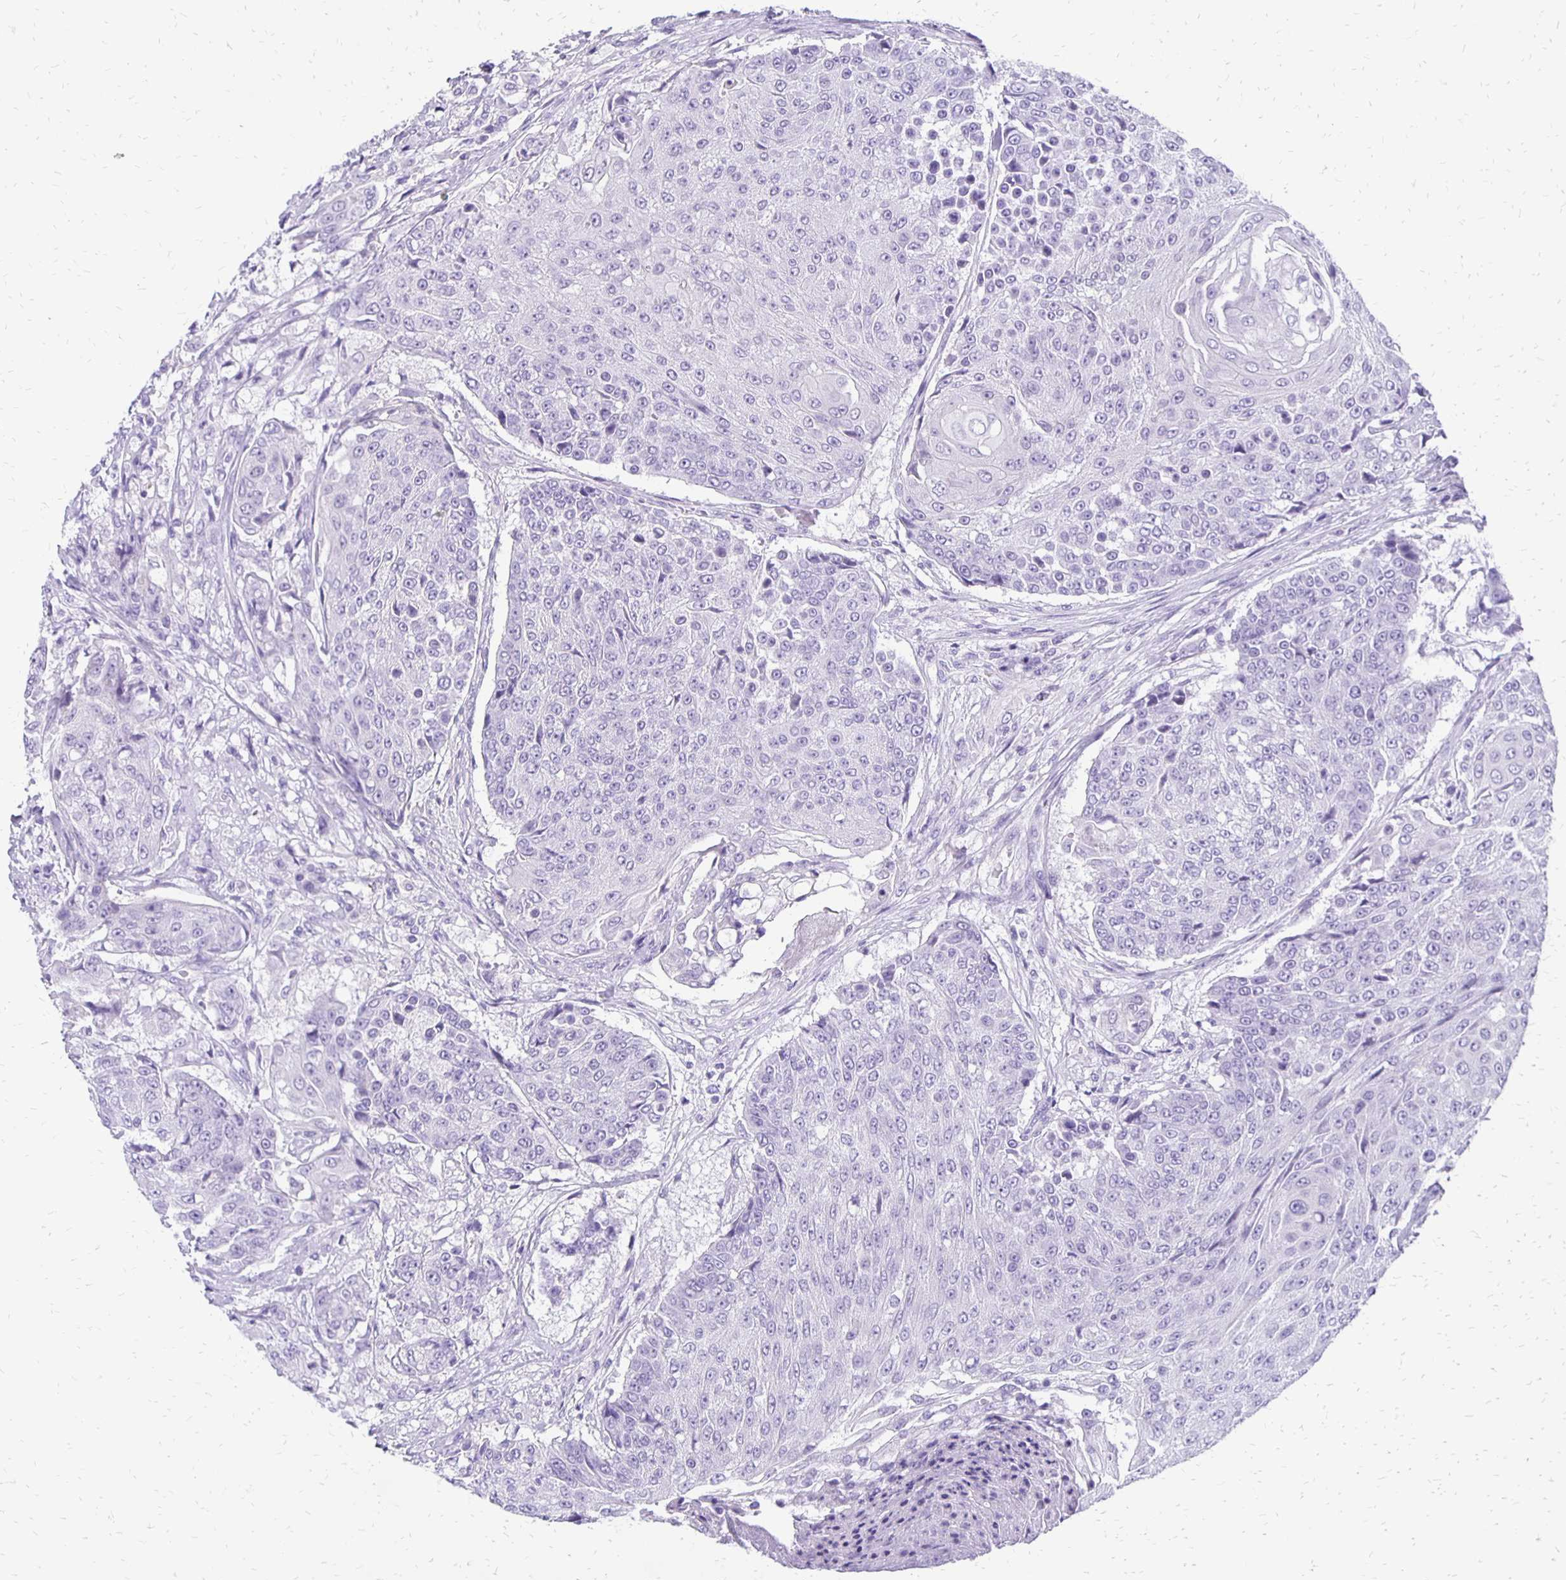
{"staining": {"intensity": "negative", "quantity": "none", "location": "none"}, "tissue": "urothelial cancer", "cell_type": "Tumor cells", "image_type": "cancer", "snomed": [{"axis": "morphology", "description": "Urothelial carcinoma, High grade"}, {"axis": "topography", "description": "Urinary bladder"}], "caption": "DAB (3,3'-diaminobenzidine) immunohistochemical staining of human urothelial cancer shows no significant expression in tumor cells. (Stains: DAB immunohistochemistry with hematoxylin counter stain, Microscopy: brightfield microscopy at high magnification).", "gene": "ANKRD45", "patient": {"sex": "female", "age": 63}}